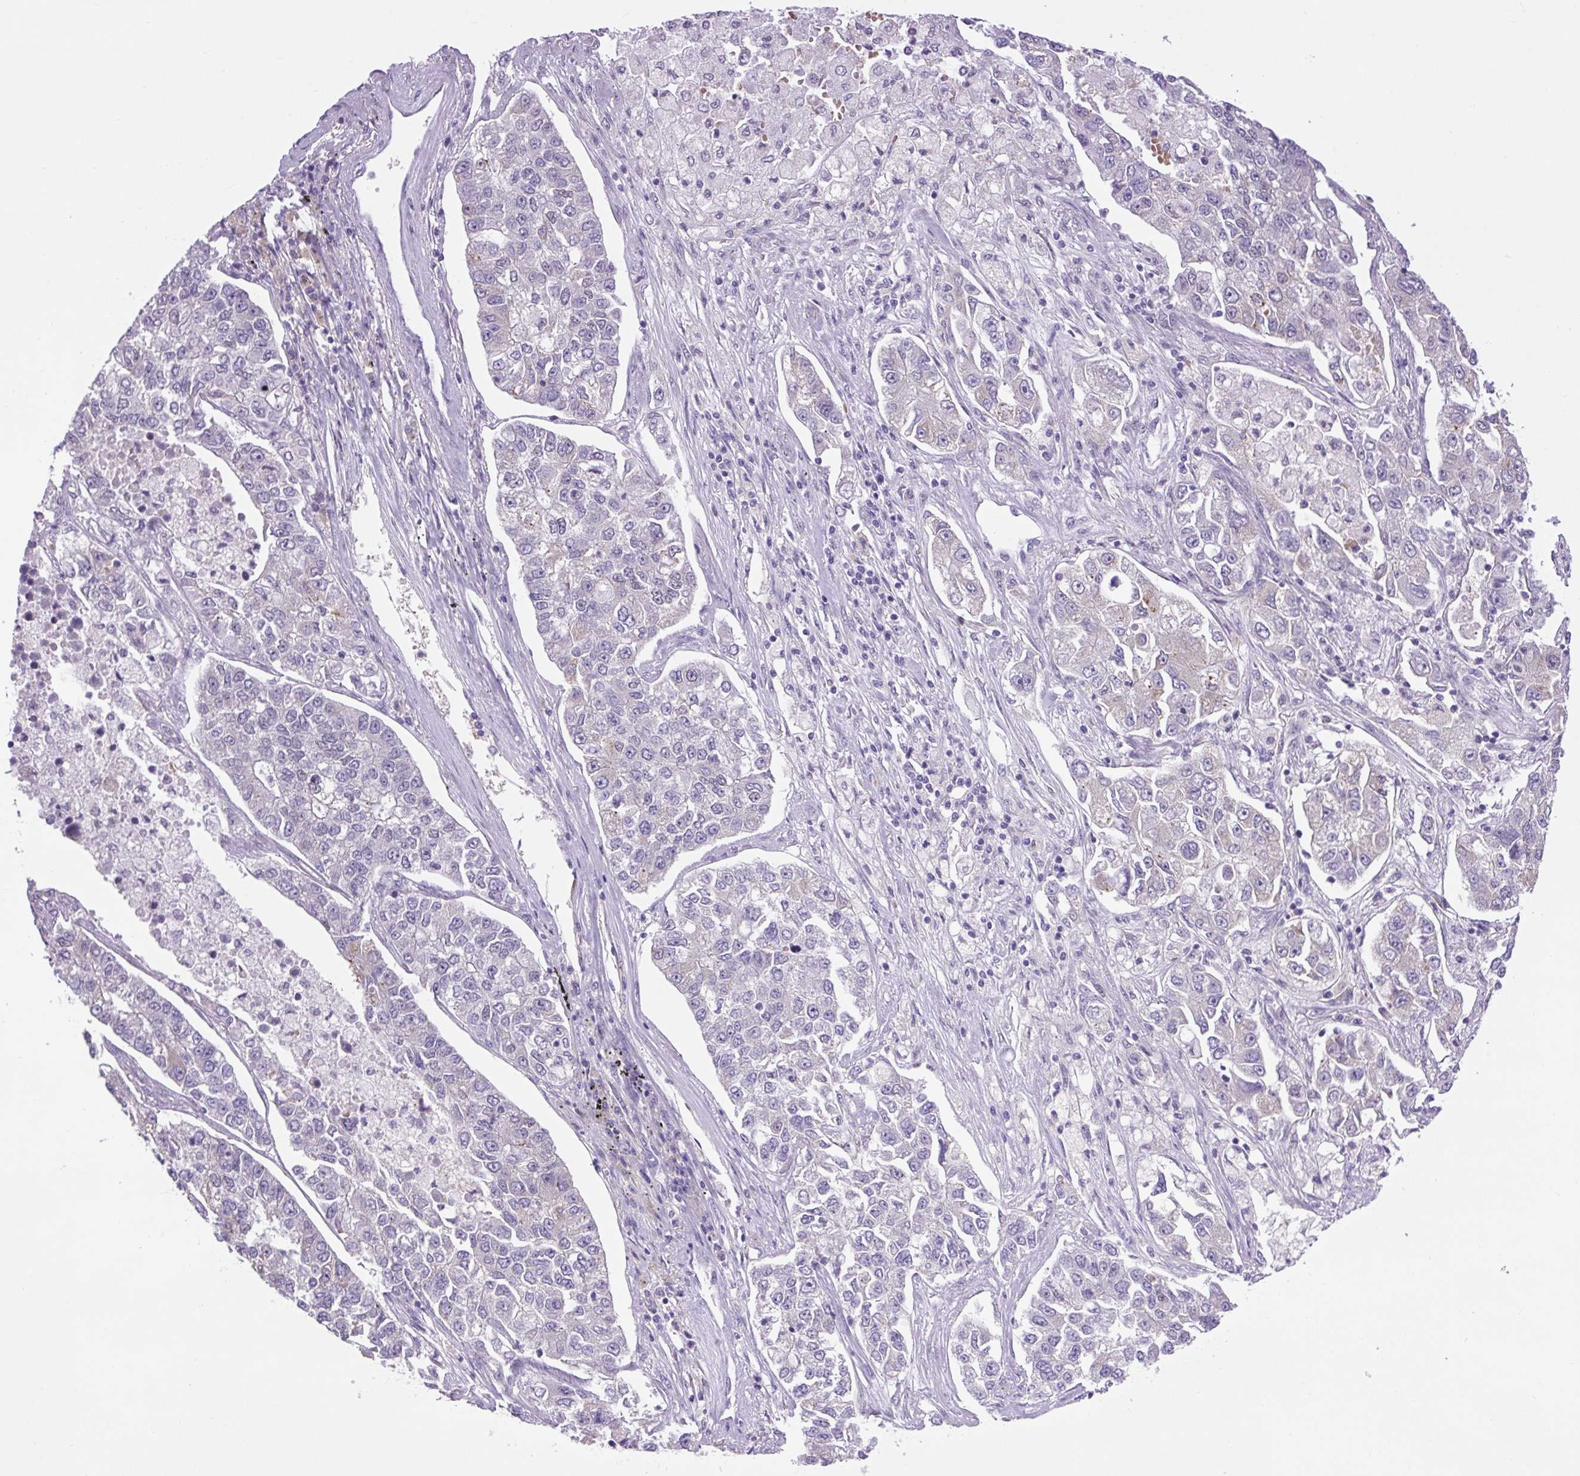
{"staining": {"intensity": "negative", "quantity": "none", "location": "none"}, "tissue": "lung cancer", "cell_type": "Tumor cells", "image_type": "cancer", "snomed": [{"axis": "morphology", "description": "Adenocarcinoma, NOS"}, {"axis": "topography", "description": "Lung"}], "caption": "DAB (3,3'-diaminobenzidine) immunohistochemical staining of human adenocarcinoma (lung) exhibits no significant expression in tumor cells.", "gene": "SCO2", "patient": {"sex": "male", "age": 49}}